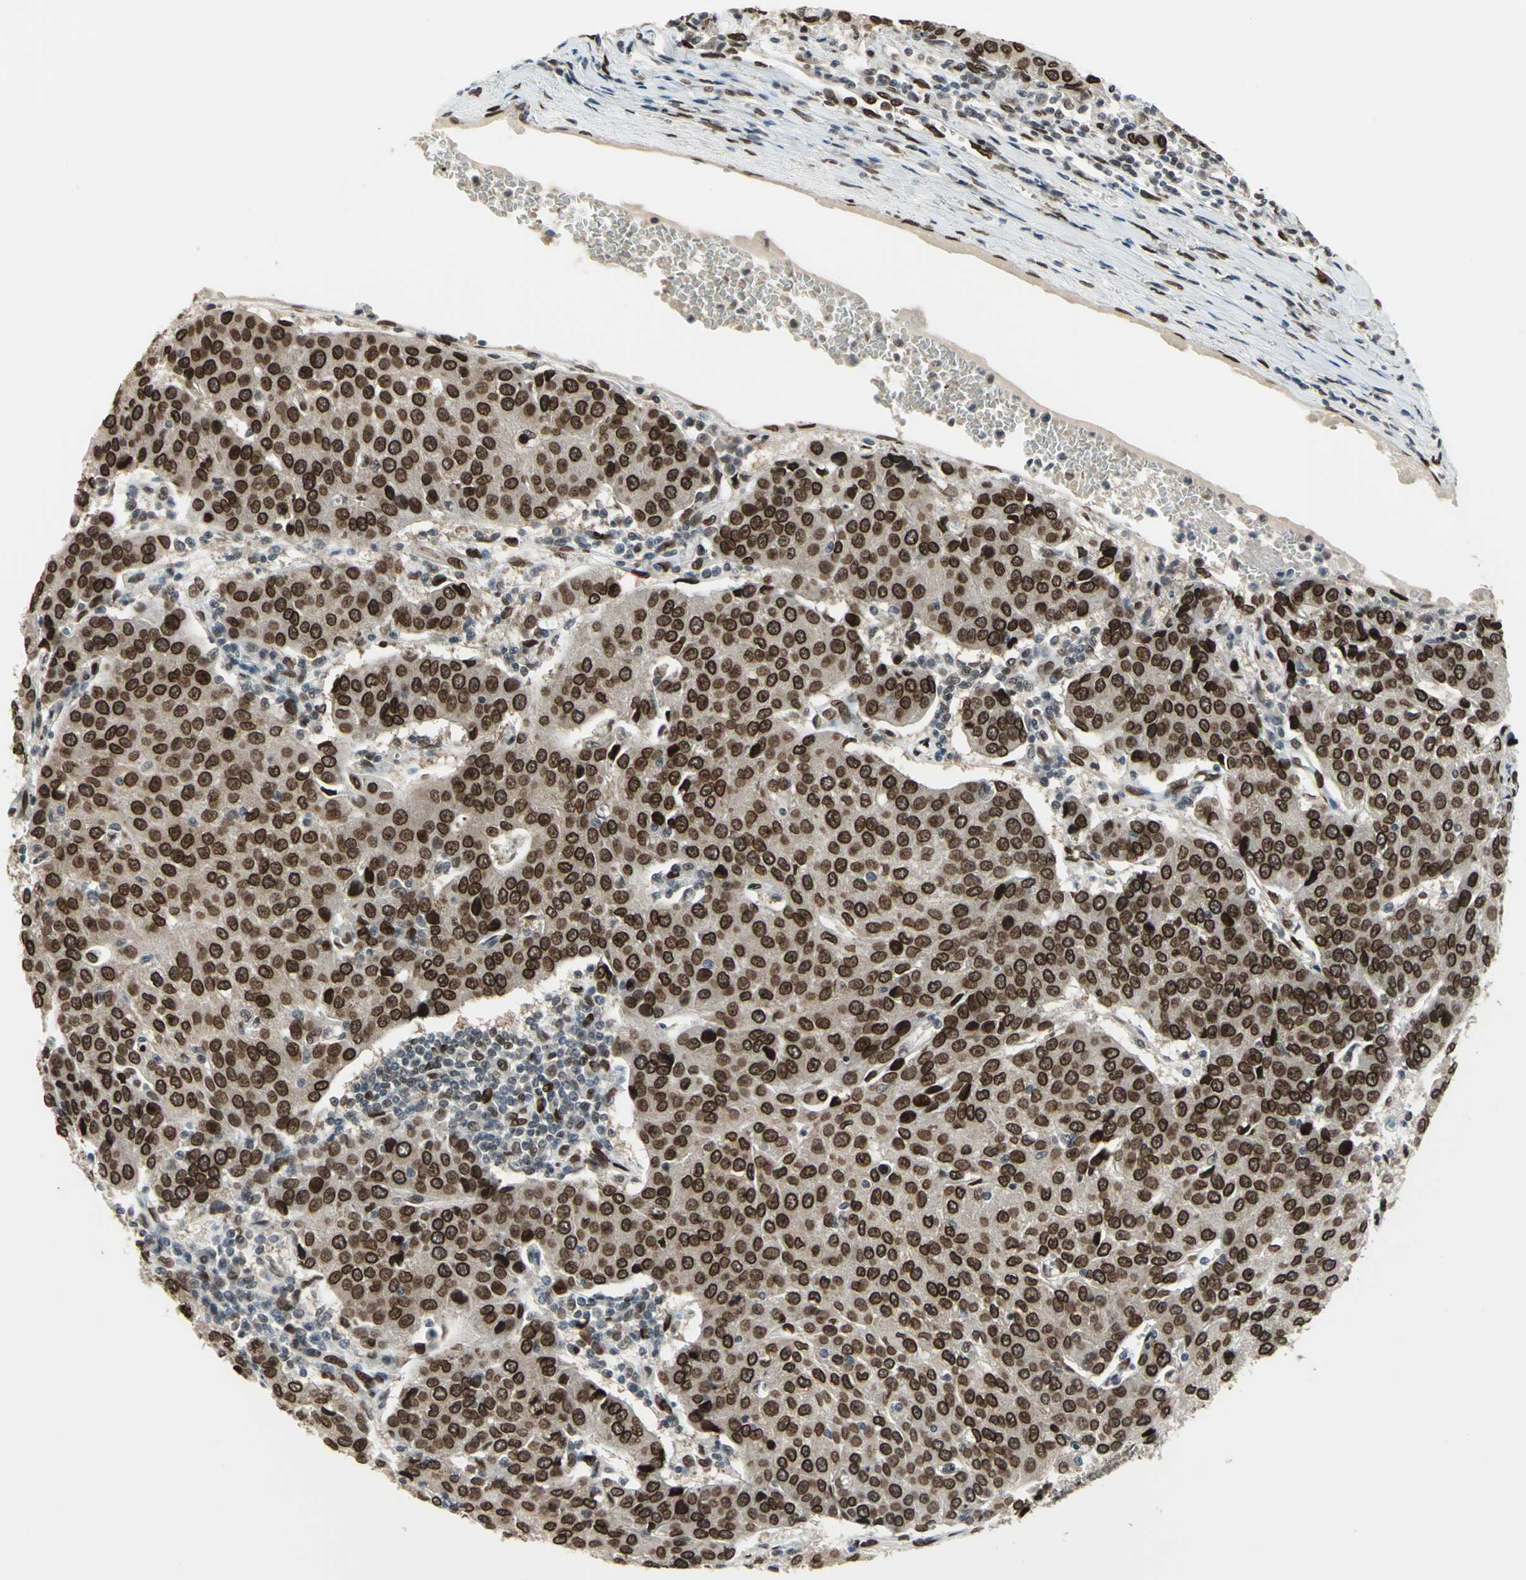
{"staining": {"intensity": "strong", "quantity": ">75%", "location": "cytoplasmic/membranous,nuclear"}, "tissue": "urothelial cancer", "cell_type": "Tumor cells", "image_type": "cancer", "snomed": [{"axis": "morphology", "description": "Urothelial carcinoma, High grade"}, {"axis": "topography", "description": "Urinary bladder"}], "caption": "Protein expression by immunohistochemistry displays strong cytoplasmic/membranous and nuclear expression in about >75% of tumor cells in urothelial cancer.", "gene": "ISY1", "patient": {"sex": "female", "age": 85}}